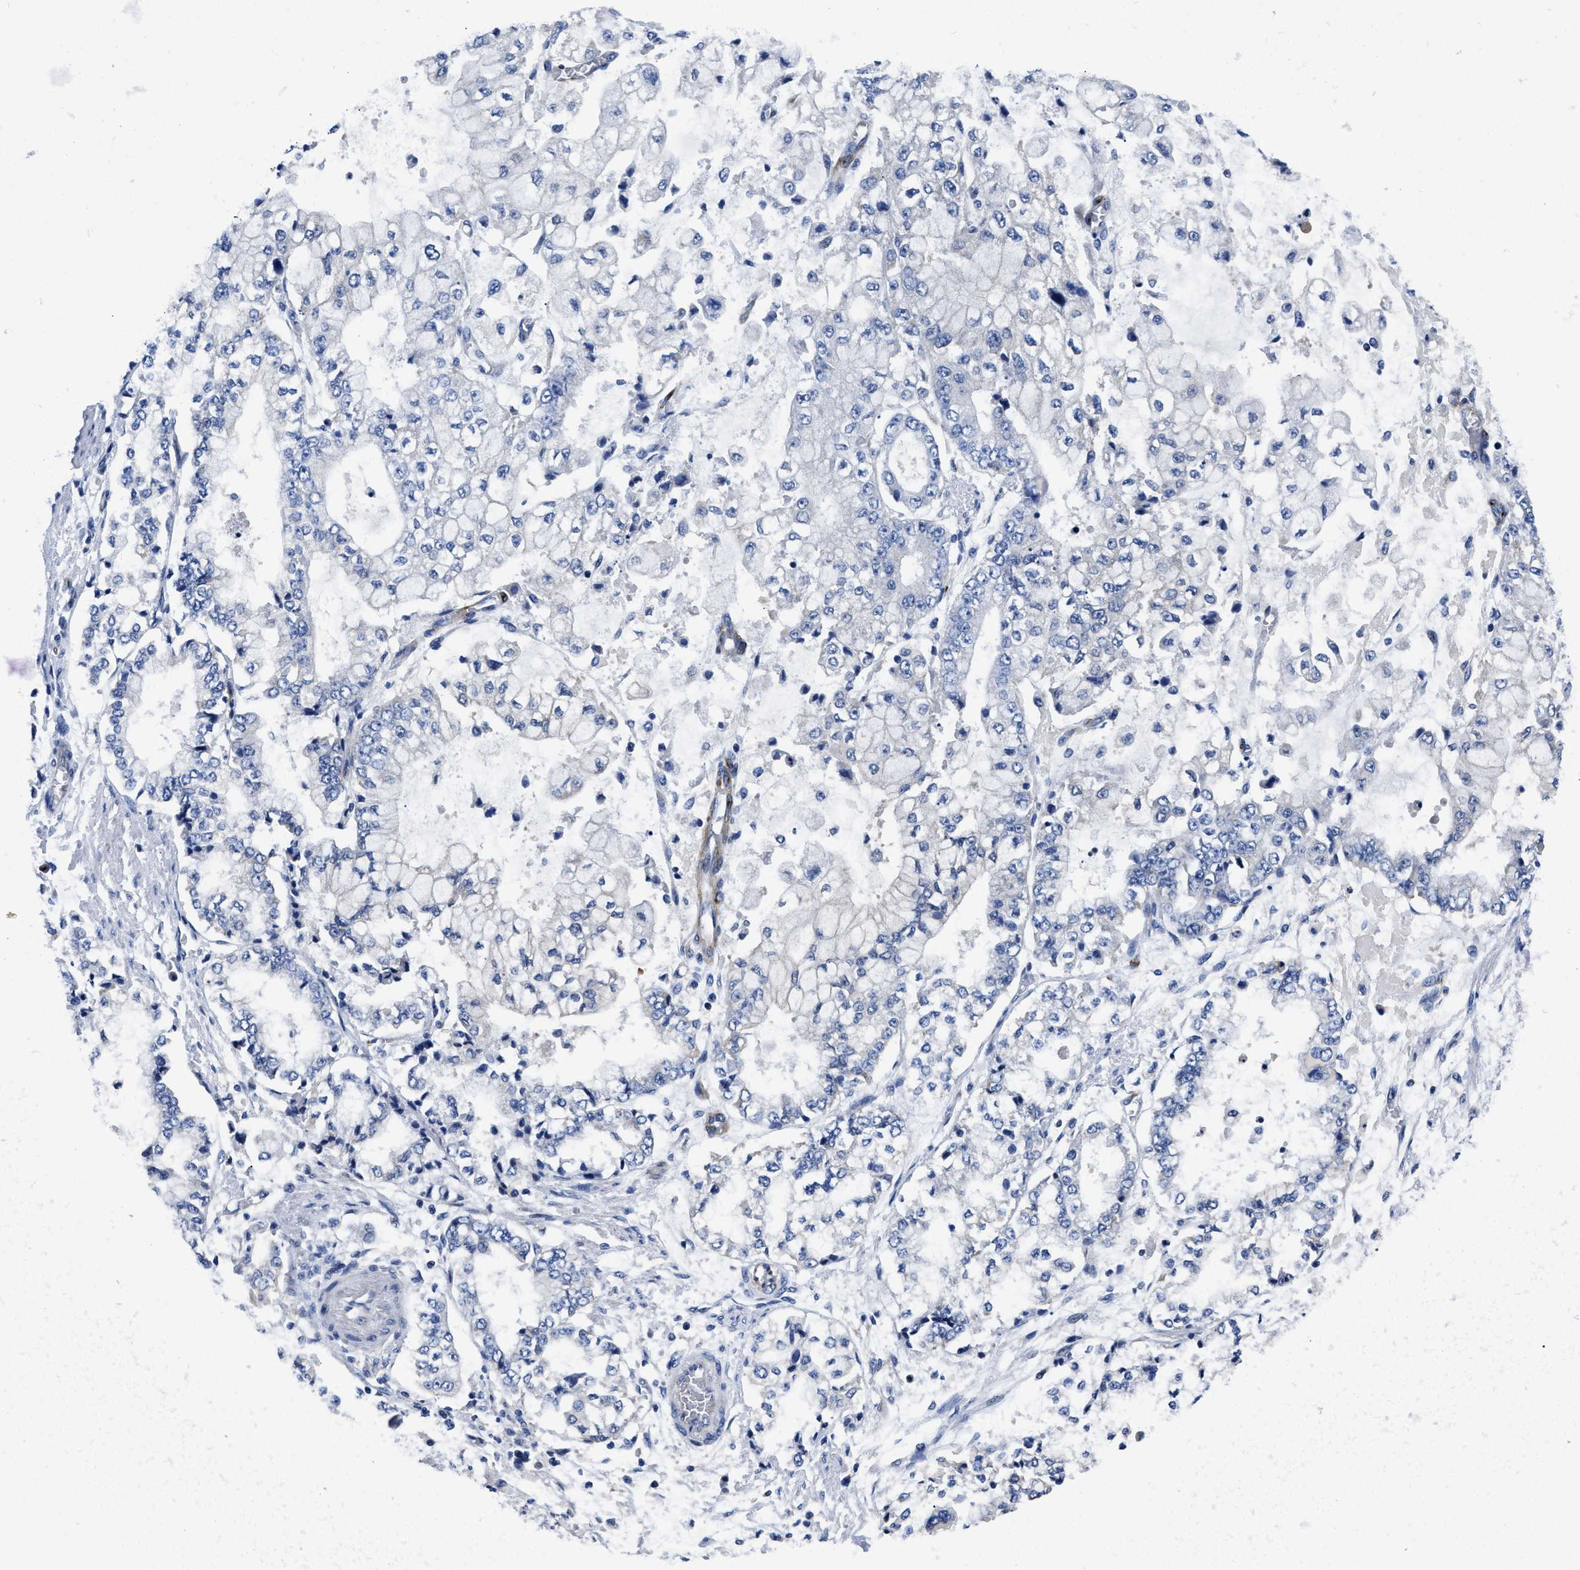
{"staining": {"intensity": "negative", "quantity": "none", "location": "none"}, "tissue": "stomach cancer", "cell_type": "Tumor cells", "image_type": "cancer", "snomed": [{"axis": "morphology", "description": "Adenocarcinoma, NOS"}, {"axis": "topography", "description": "Stomach"}], "caption": "This is an IHC image of stomach cancer. There is no expression in tumor cells.", "gene": "SLC35F1", "patient": {"sex": "male", "age": 76}}